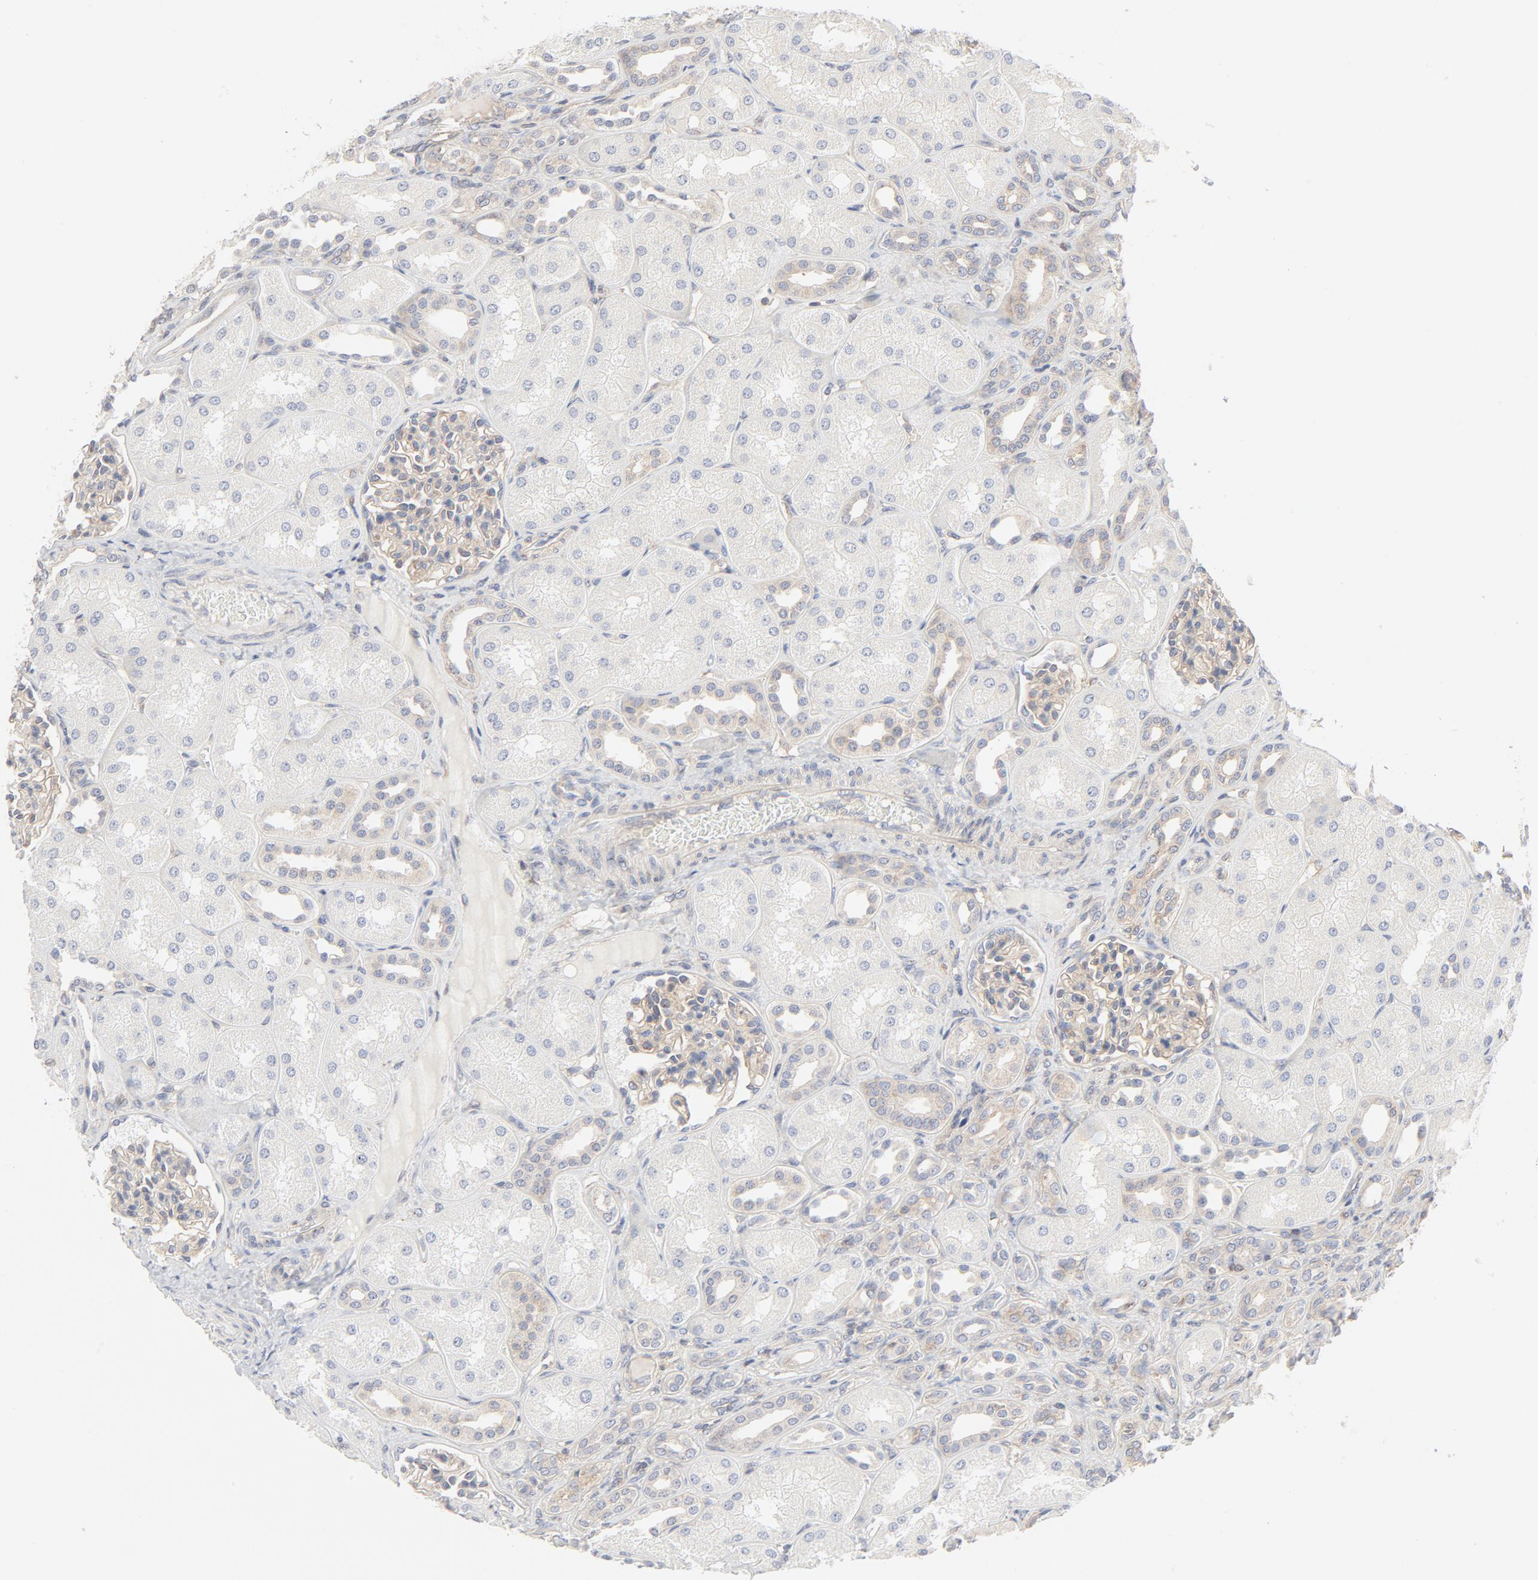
{"staining": {"intensity": "moderate", "quantity": "25%-75%", "location": "cytoplasmic/membranous"}, "tissue": "kidney", "cell_type": "Cells in glomeruli", "image_type": "normal", "snomed": [{"axis": "morphology", "description": "Normal tissue, NOS"}, {"axis": "topography", "description": "Kidney"}], "caption": "Immunohistochemical staining of normal human kidney displays medium levels of moderate cytoplasmic/membranous positivity in about 25%-75% of cells in glomeruli.", "gene": "RABEP1", "patient": {"sex": "male", "age": 7}}